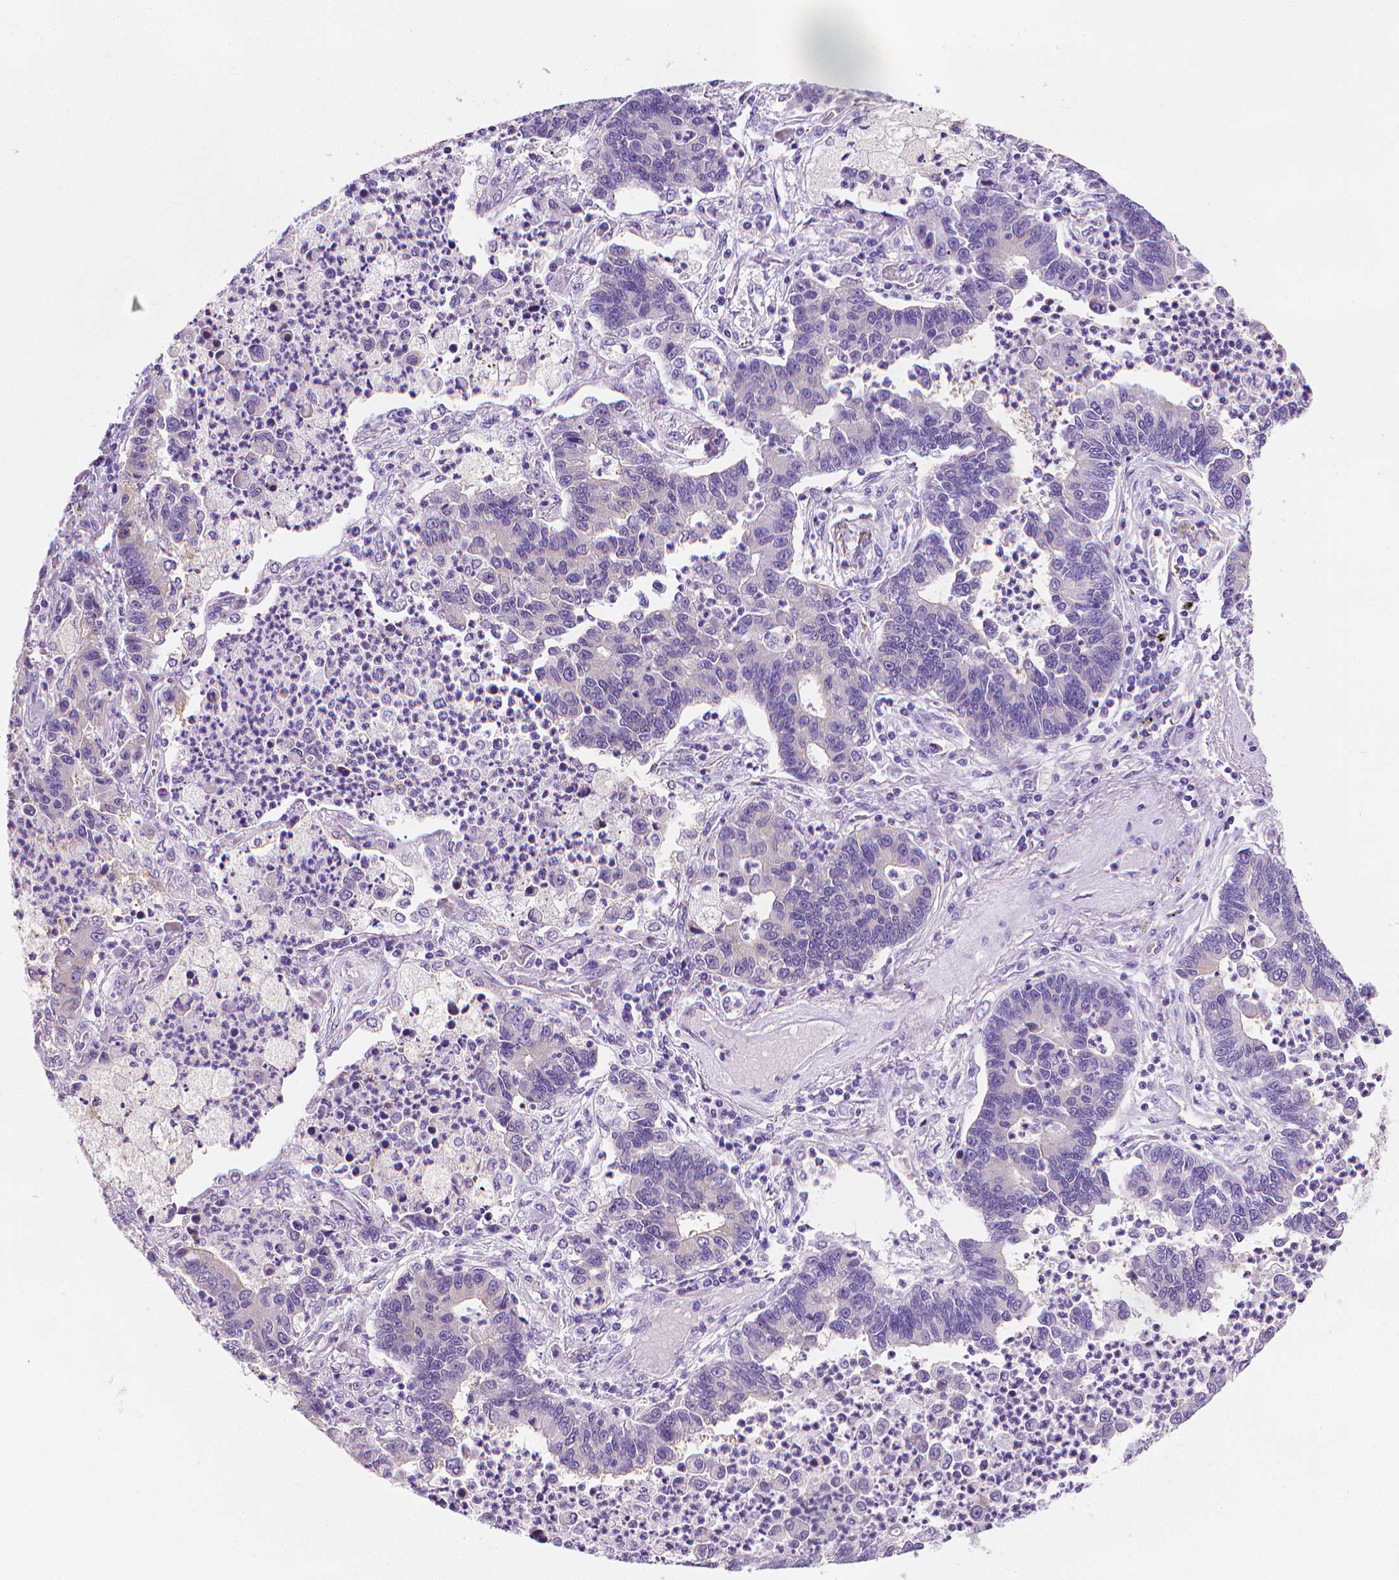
{"staining": {"intensity": "negative", "quantity": "none", "location": "none"}, "tissue": "lung cancer", "cell_type": "Tumor cells", "image_type": "cancer", "snomed": [{"axis": "morphology", "description": "Adenocarcinoma, NOS"}, {"axis": "topography", "description": "Lung"}], "caption": "A high-resolution image shows immunohistochemistry staining of lung cancer, which exhibits no significant positivity in tumor cells.", "gene": "FASN", "patient": {"sex": "female", "age": 57}}